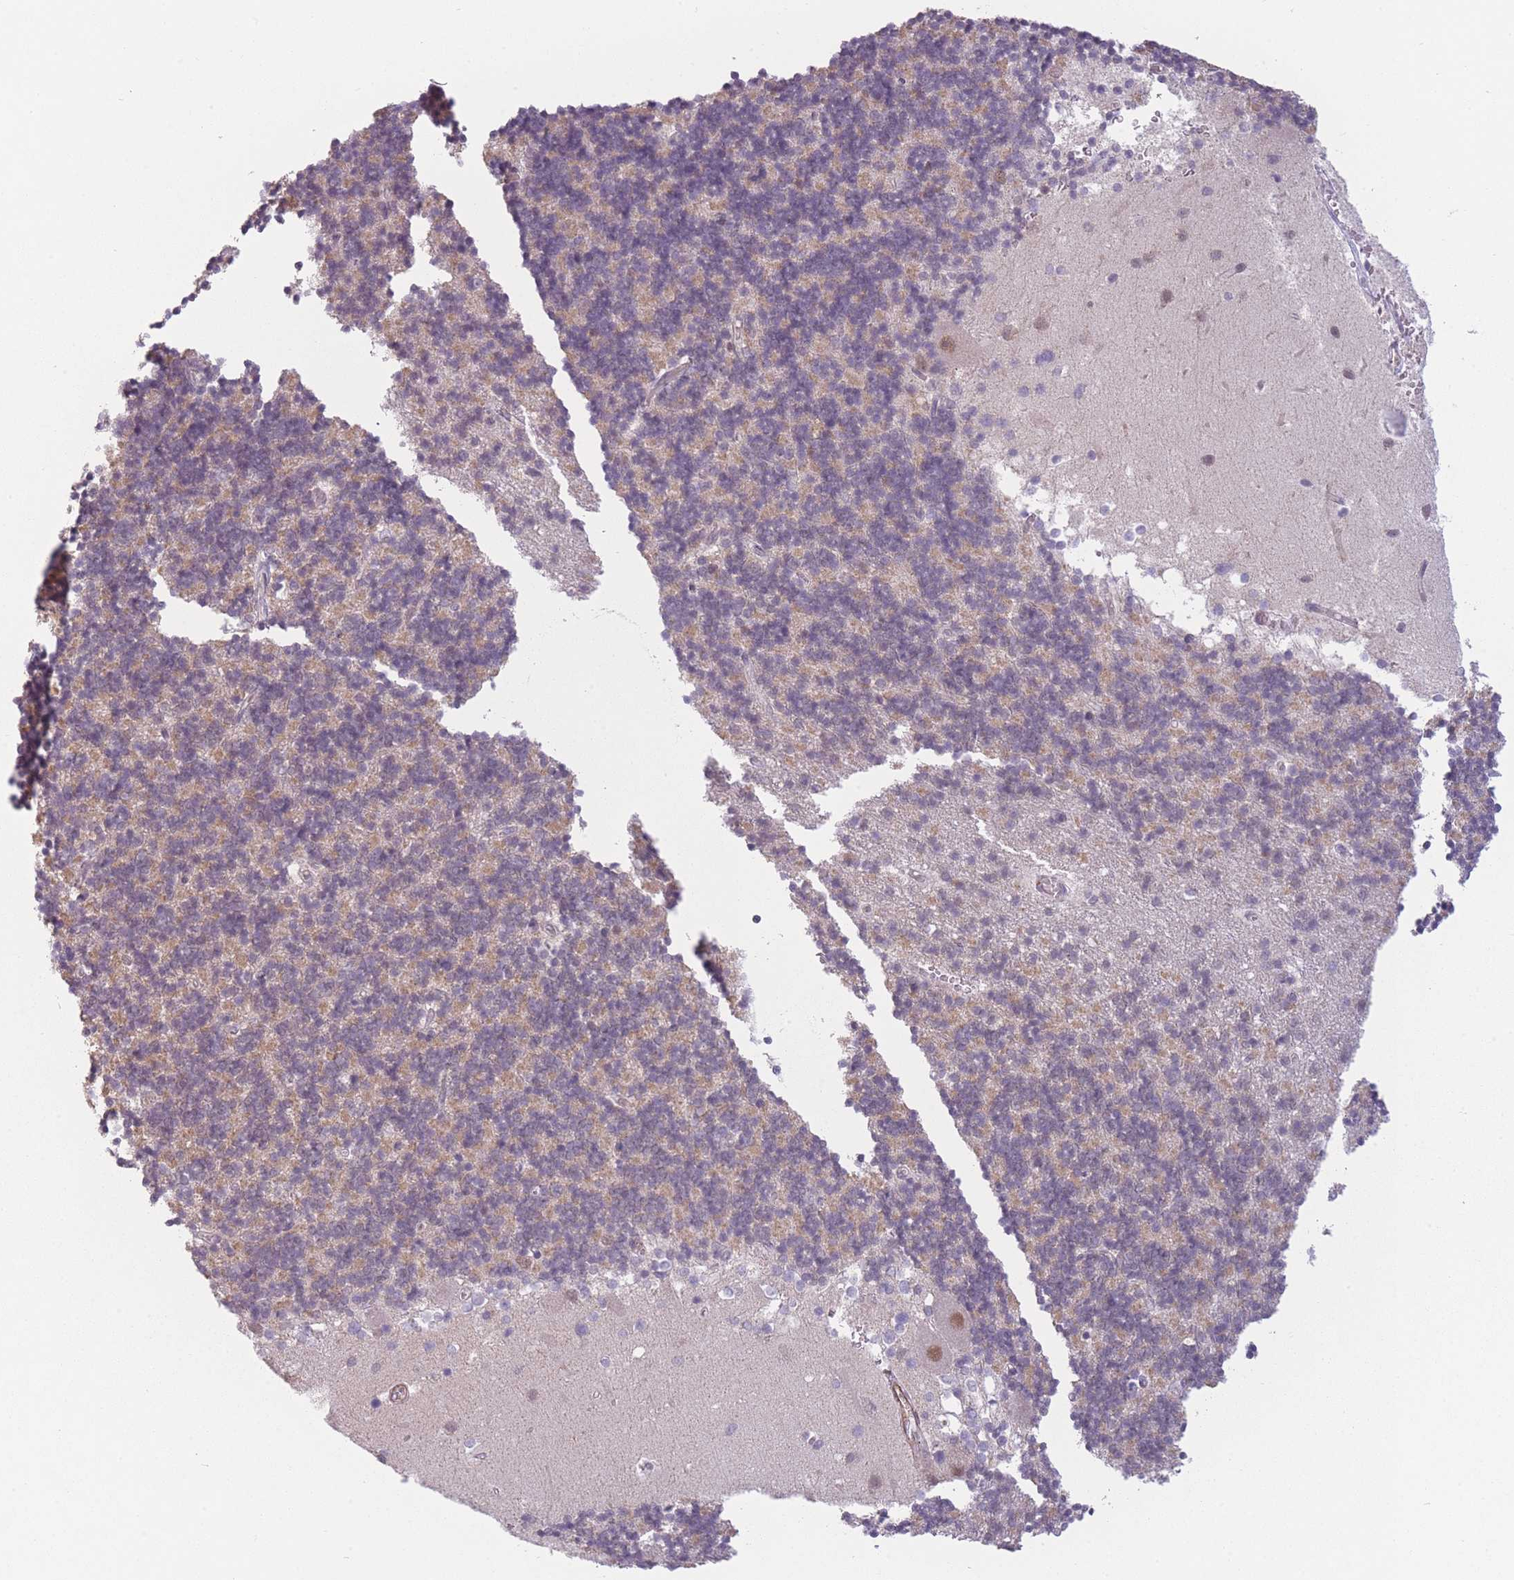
{"staining": {"intensity": "weak", "quantity": "25%-75%", "location": "cytoplasmic/membranous"}, "tissue": "cerebellum", "cell_type": "Cells in granular layer", "image_type": "normal", "snomed": [{"axis": "morphology", "description": "Normal tissue, NOS"}, {"axis": "topography", "description": "Cerebellum"}], "caption": "Approximately 25%-75% of cells in granular layer in unremarkable cerebellum show weak cytoplasmic/membranous protein positivity as visualized by brown immunohistochemical staining.", "gene": "SIN3B", "patient": {"sex": "male", "age": 54}}